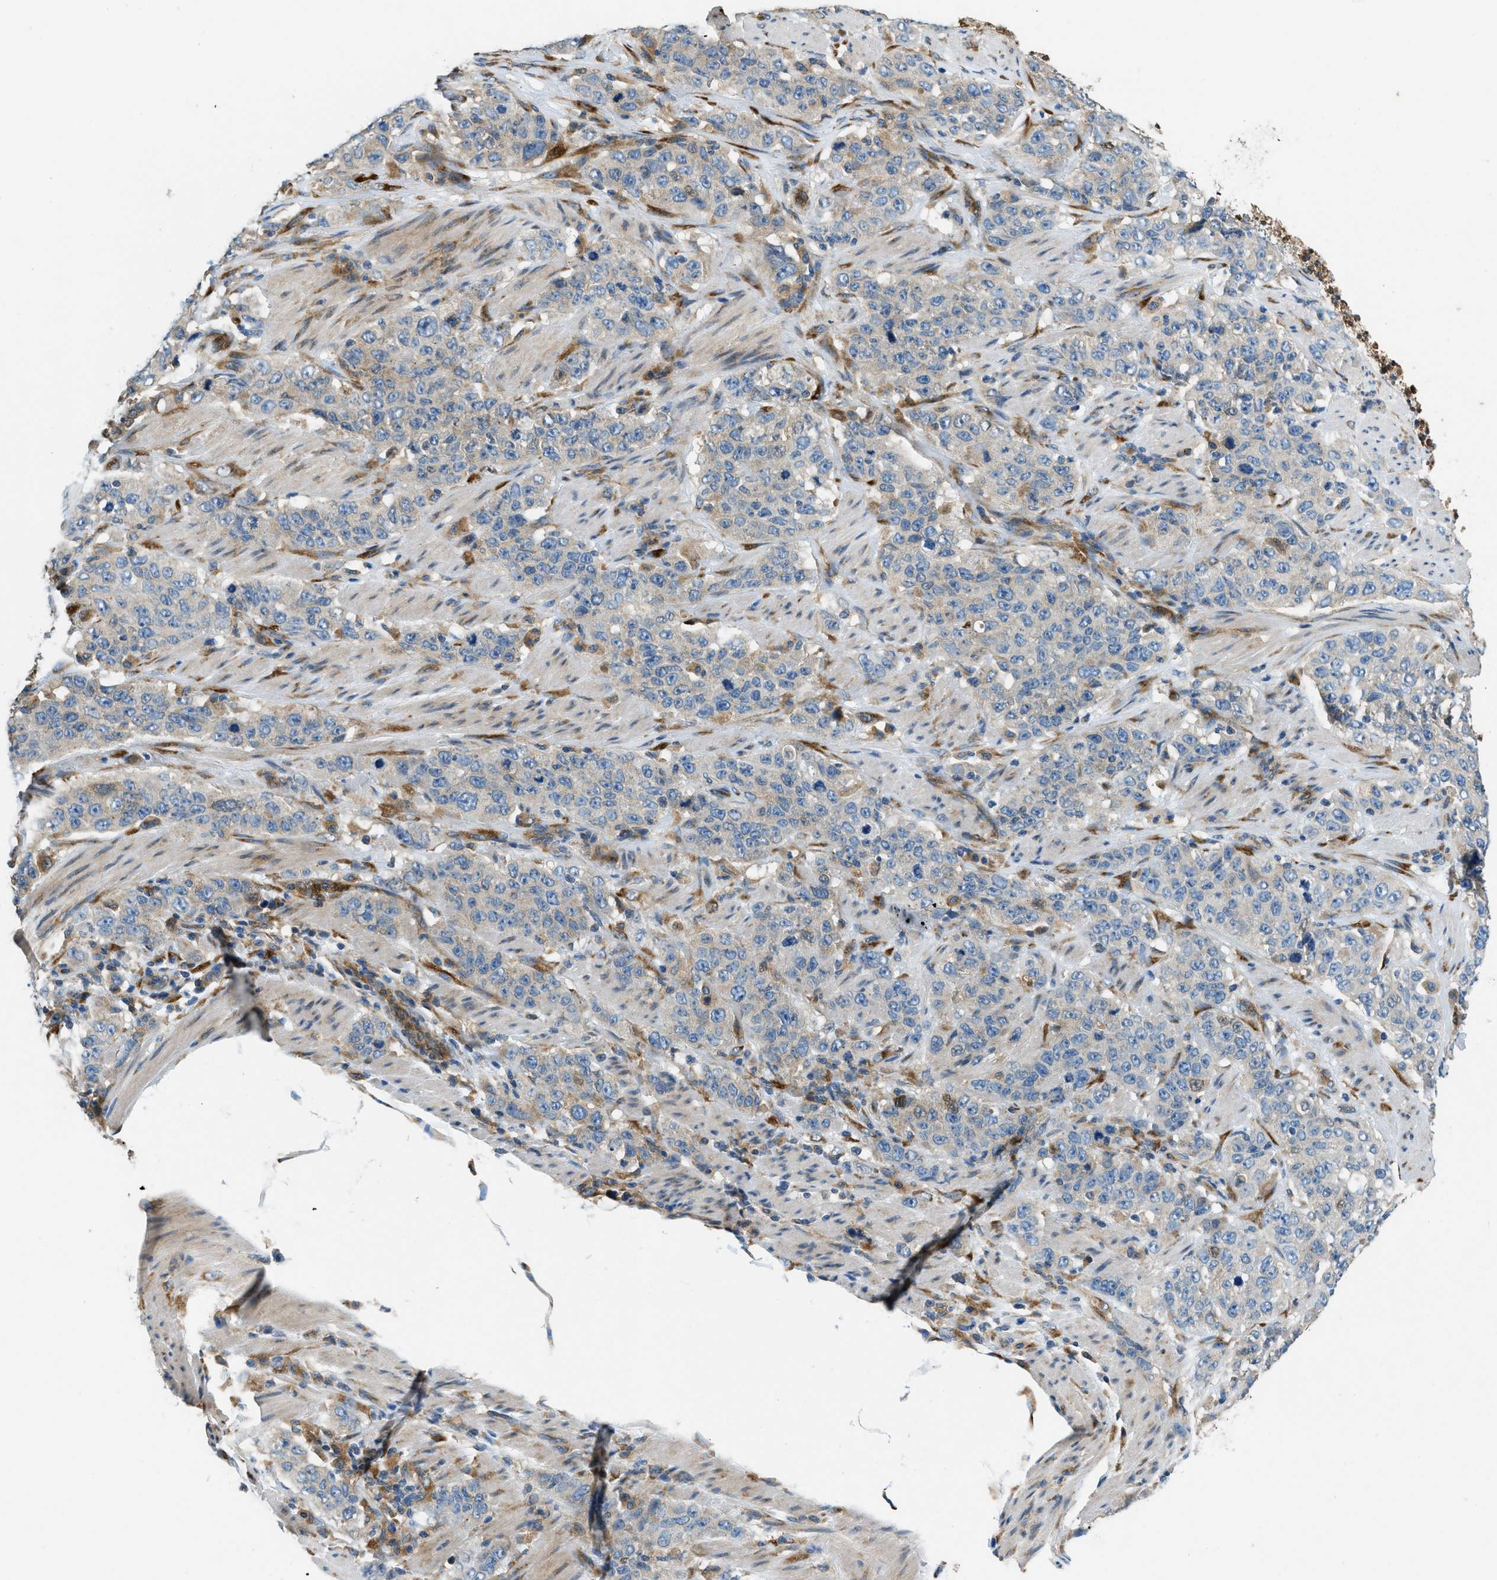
{"staining": {"intensity": "weak", "quantity": "<25%", "location": "cytoplasmic/membranous"}, "tissue": "stomach cancer", "cell_type": "Tumor cells", "image_type": "cancer", "snomed": [{"axis": "morphology", "description": "Adenocarcinoma, NOS"}, {"axis": "topography", "description": "Stomach"}], "caption": "Tumor cells show no significant protein positivity in stomach adenocarcinoma. (Immunohistochemistry, brightfield microscopy, high magnification).", "gene": "GIMAP8", "patient": {"sex": "male", "age": 48}}